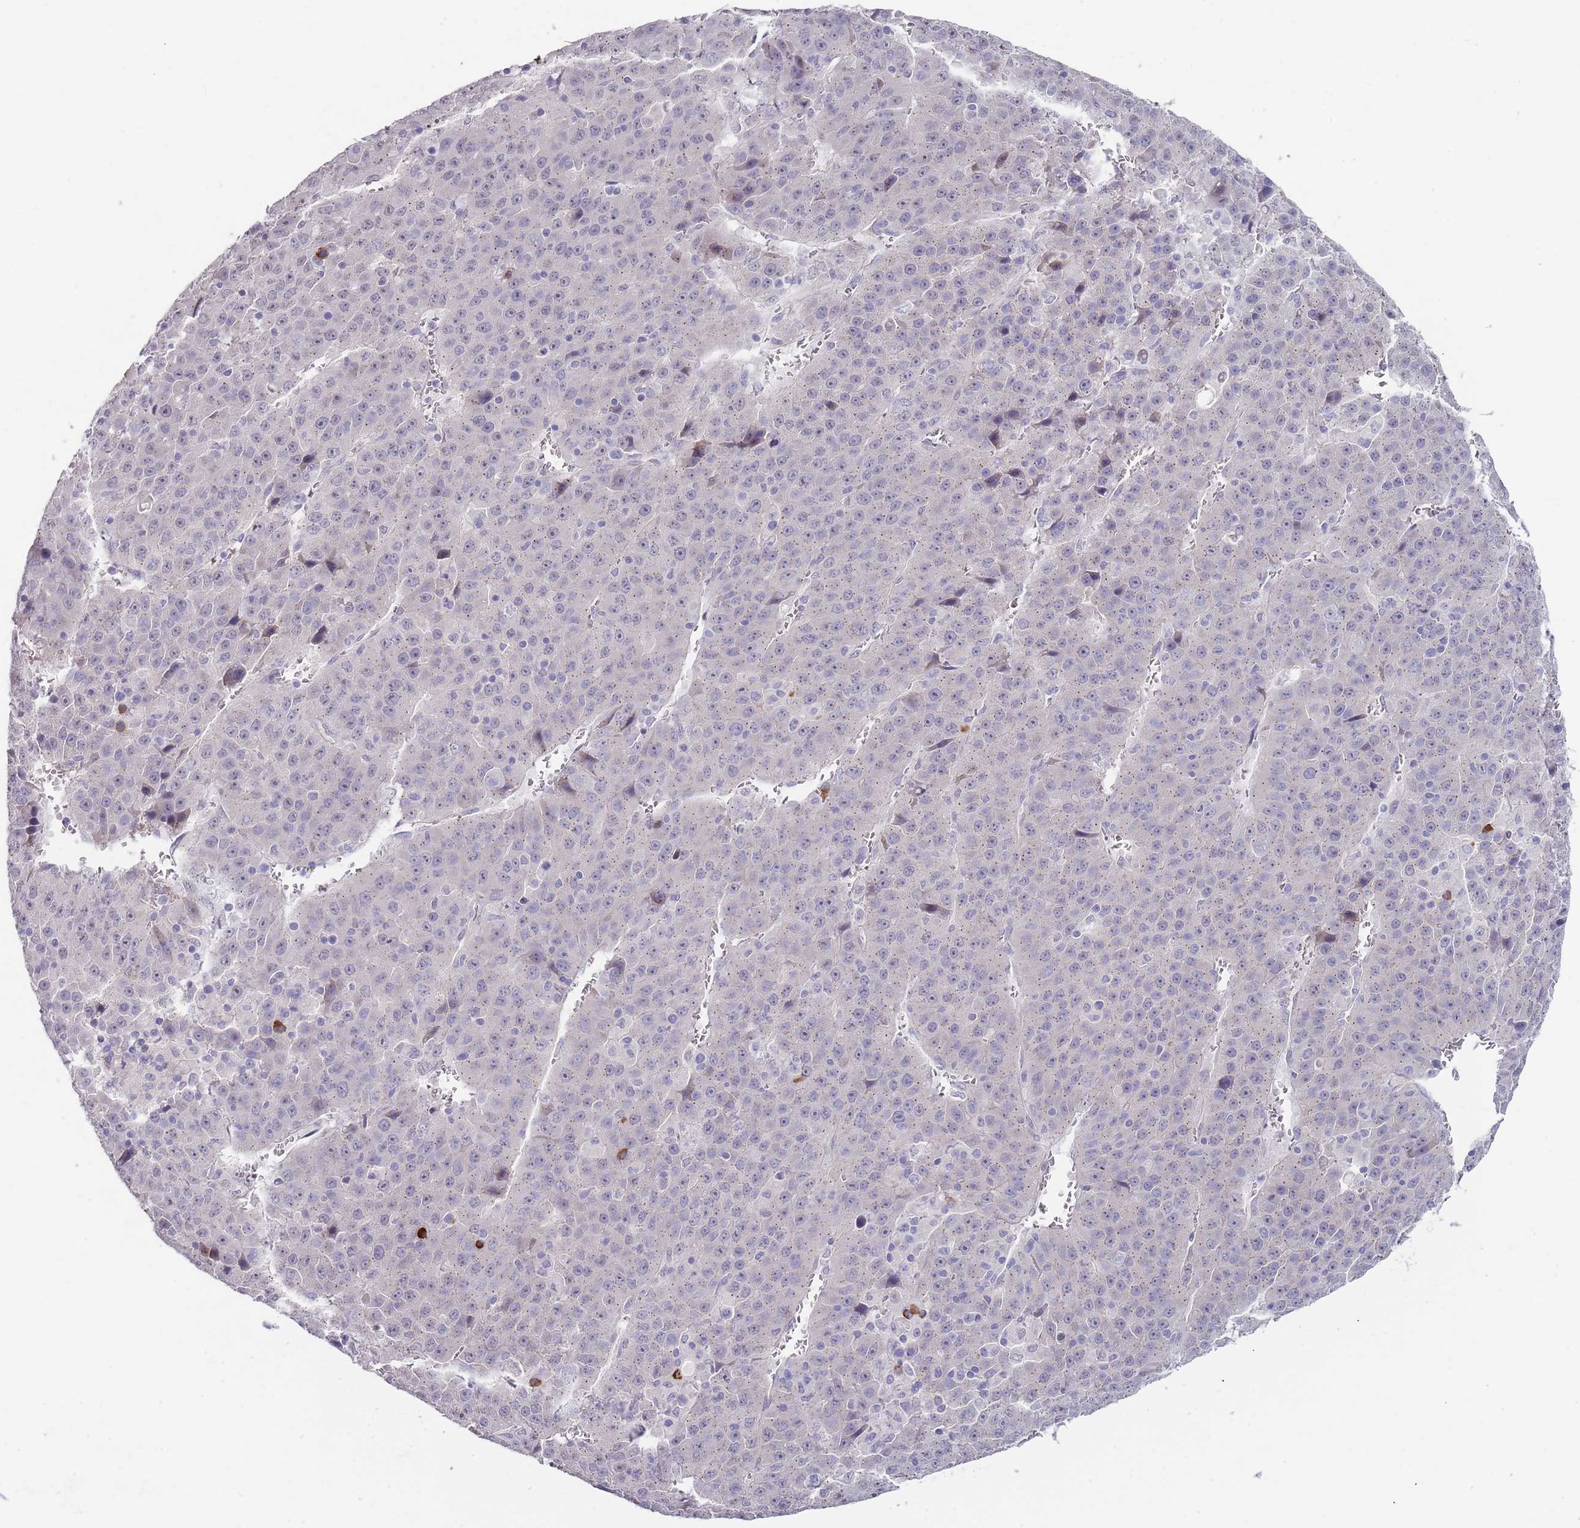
{"staining": {"intensity": "negative", "quantity": "none", "location": "none"}, "tissue": "liver cancer", "cell_type": "Tumor cells", "image_type": "cancer", "snomed": [{"axis": "morphology", "description": "Carcinoma, Hepatocellular, NOS"}, {"axis": "topography", "description": "Liver"}], "caption": "The micrograph shows no significant staining in tumor cells of liver hepatocellular carcinoma.", "gene": "TNRC6C", "patient": {"sex": "female", "age": 53}}